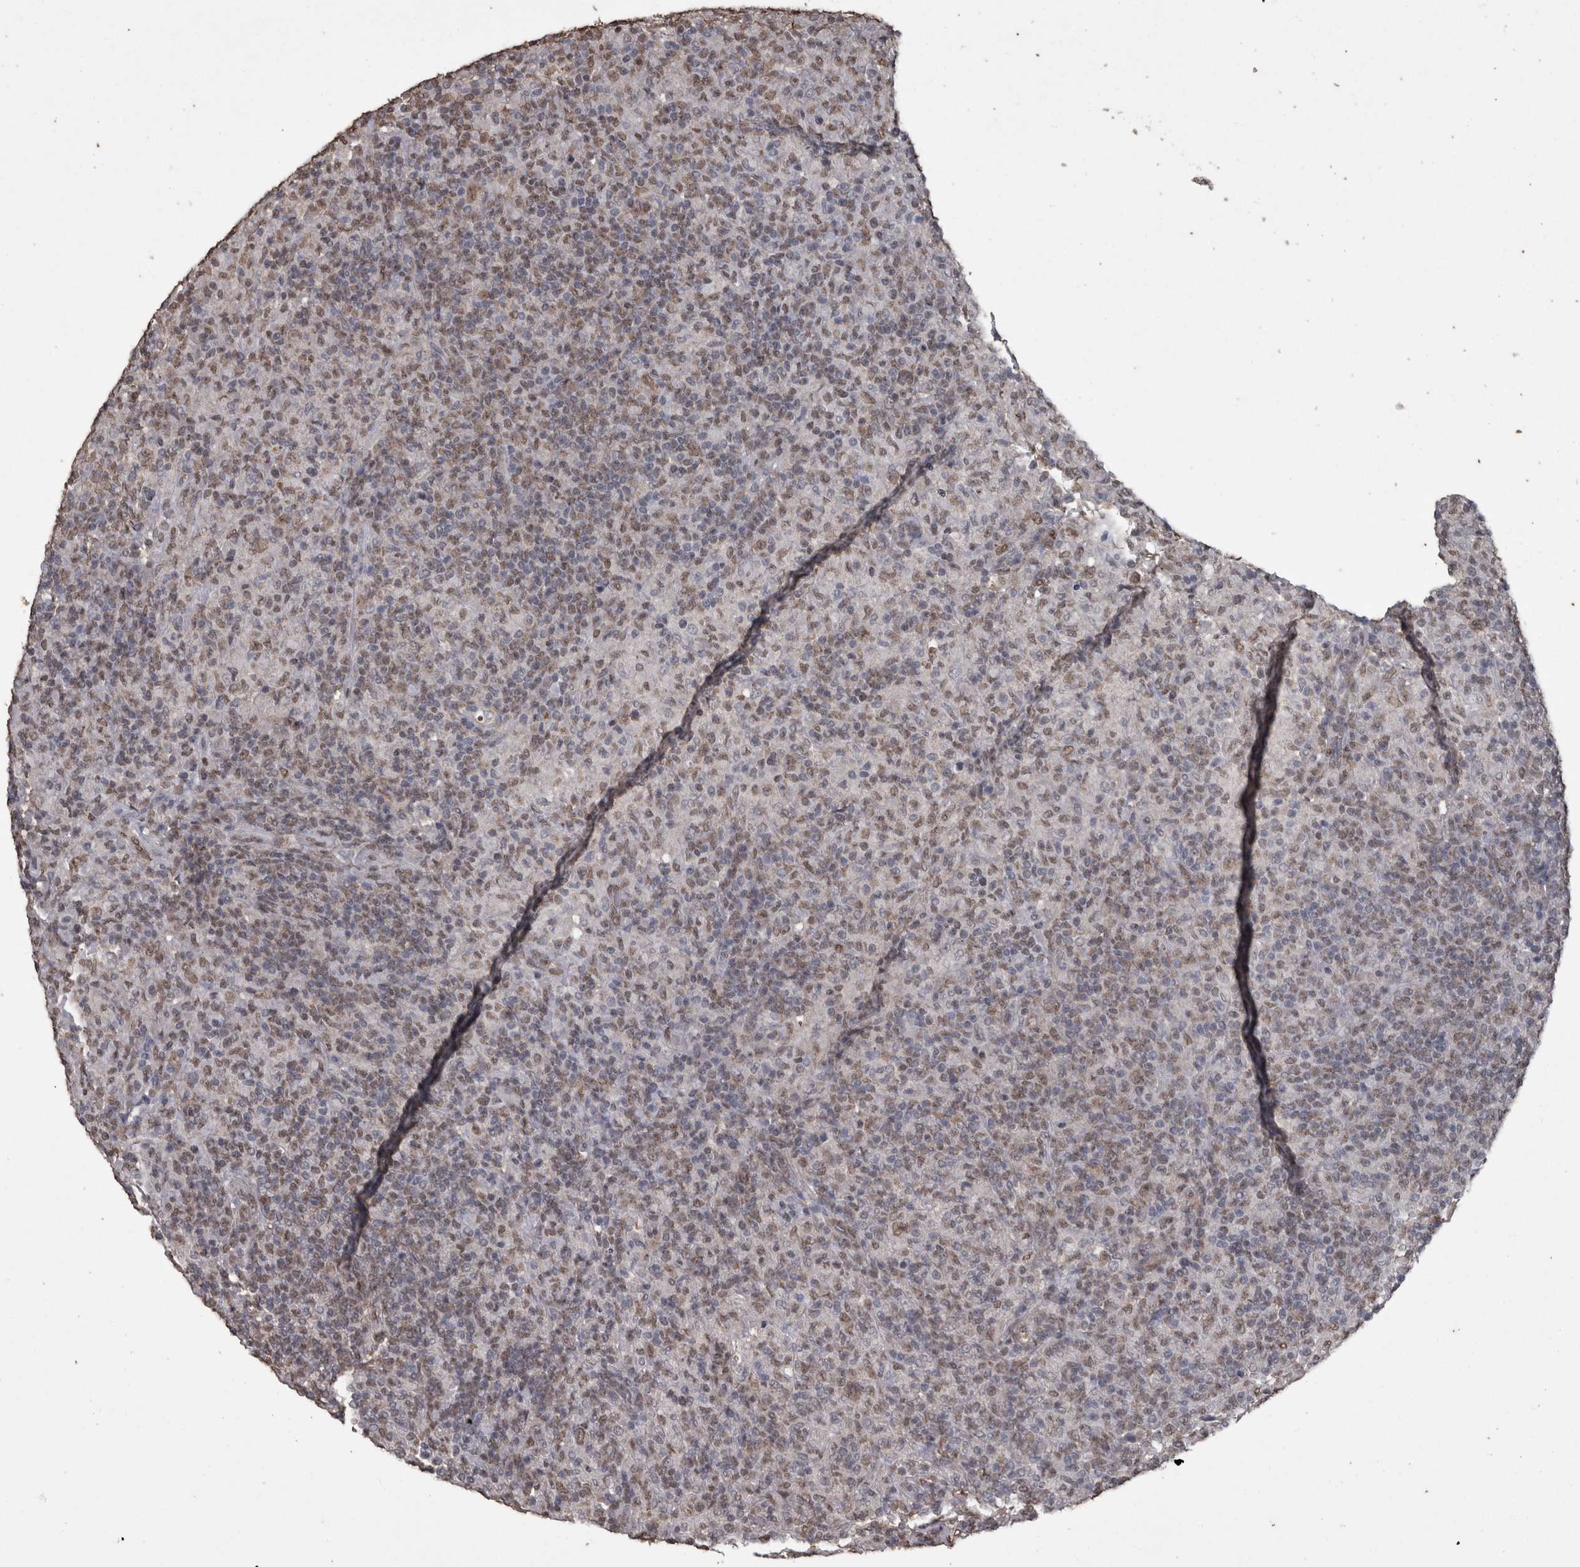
{"staining": {"intensity": "weak", "quantity": ">75%", "location": "nuclear"}, "tissue": "lymphoma", "cell_type": "Tumor cells", "image_type": "cancer", "snomed": [{"axis": "morphology", "description": "Hodgkin's disease, NOS"}, {"axis": "topography", "description": "Lymph node"}], "caption": "Protein staining of Hodgkin's disease tissue reveals weak nuclear staining in about >75% of tumor cells.", "gene": "SMAD7", "patient": {"sex": "male", "age": 70}}